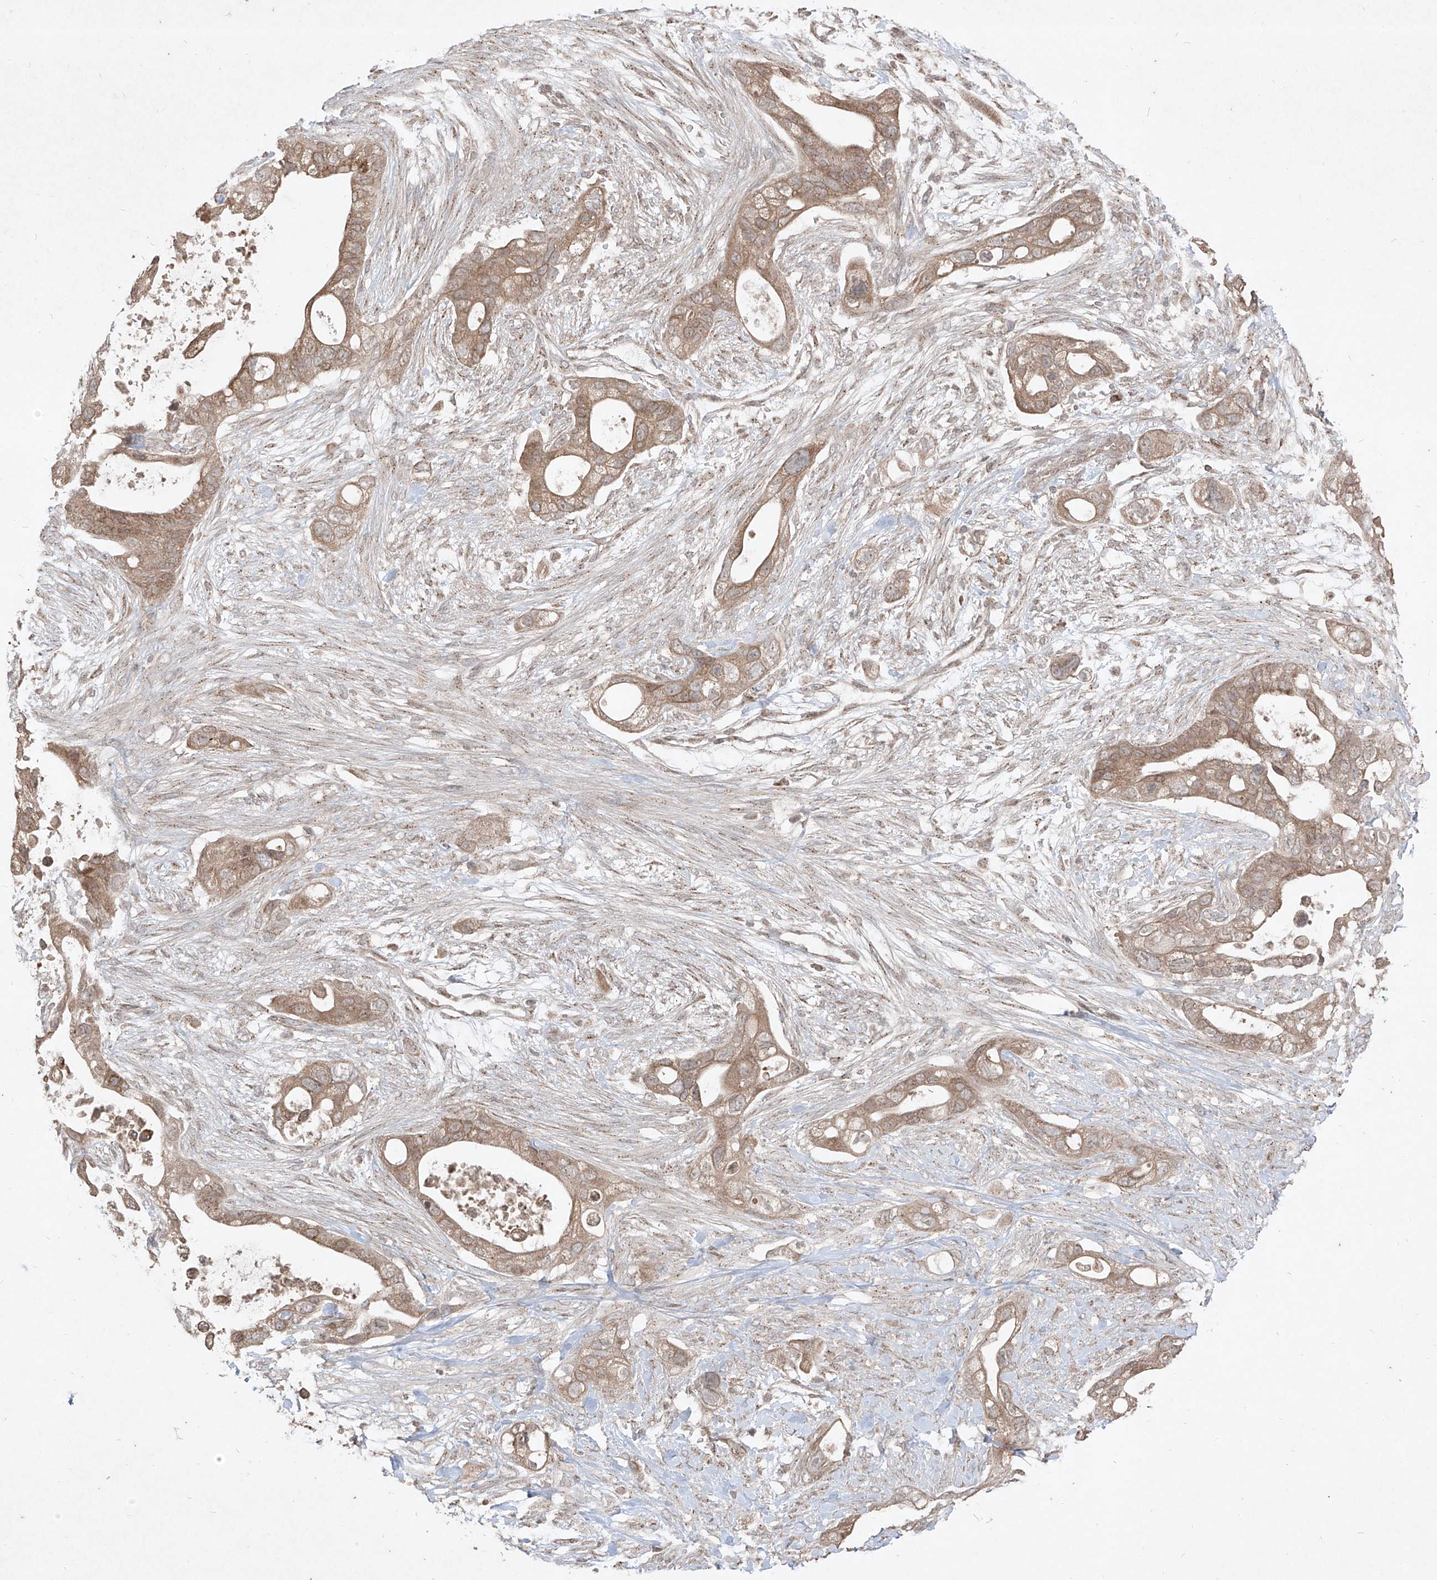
{"staining": {"intensity": "moderate", "quantity": ">75%", "location": "cytoplasmic/membranous"}, "tissue": "pancreatic cancer", "cell_type": "Tumor cells", "image_type": "cancer", "snomed": [{"axis": "morphology", "description": "Adenocarcinoma, NOS"}, {"axis": "topography", "description": "Pancreas"}], "caption": "Tumor cells demonstrate medium levels of moderate cytoplasmic/membranous staining in approximately >75% of cells in human pancreatic adenocarcinoma. (DAB = brown stain, brightfield microscopy at high magnification).", "gene": "ABCD3", "patient": {"sex": "male", "age": 53}}